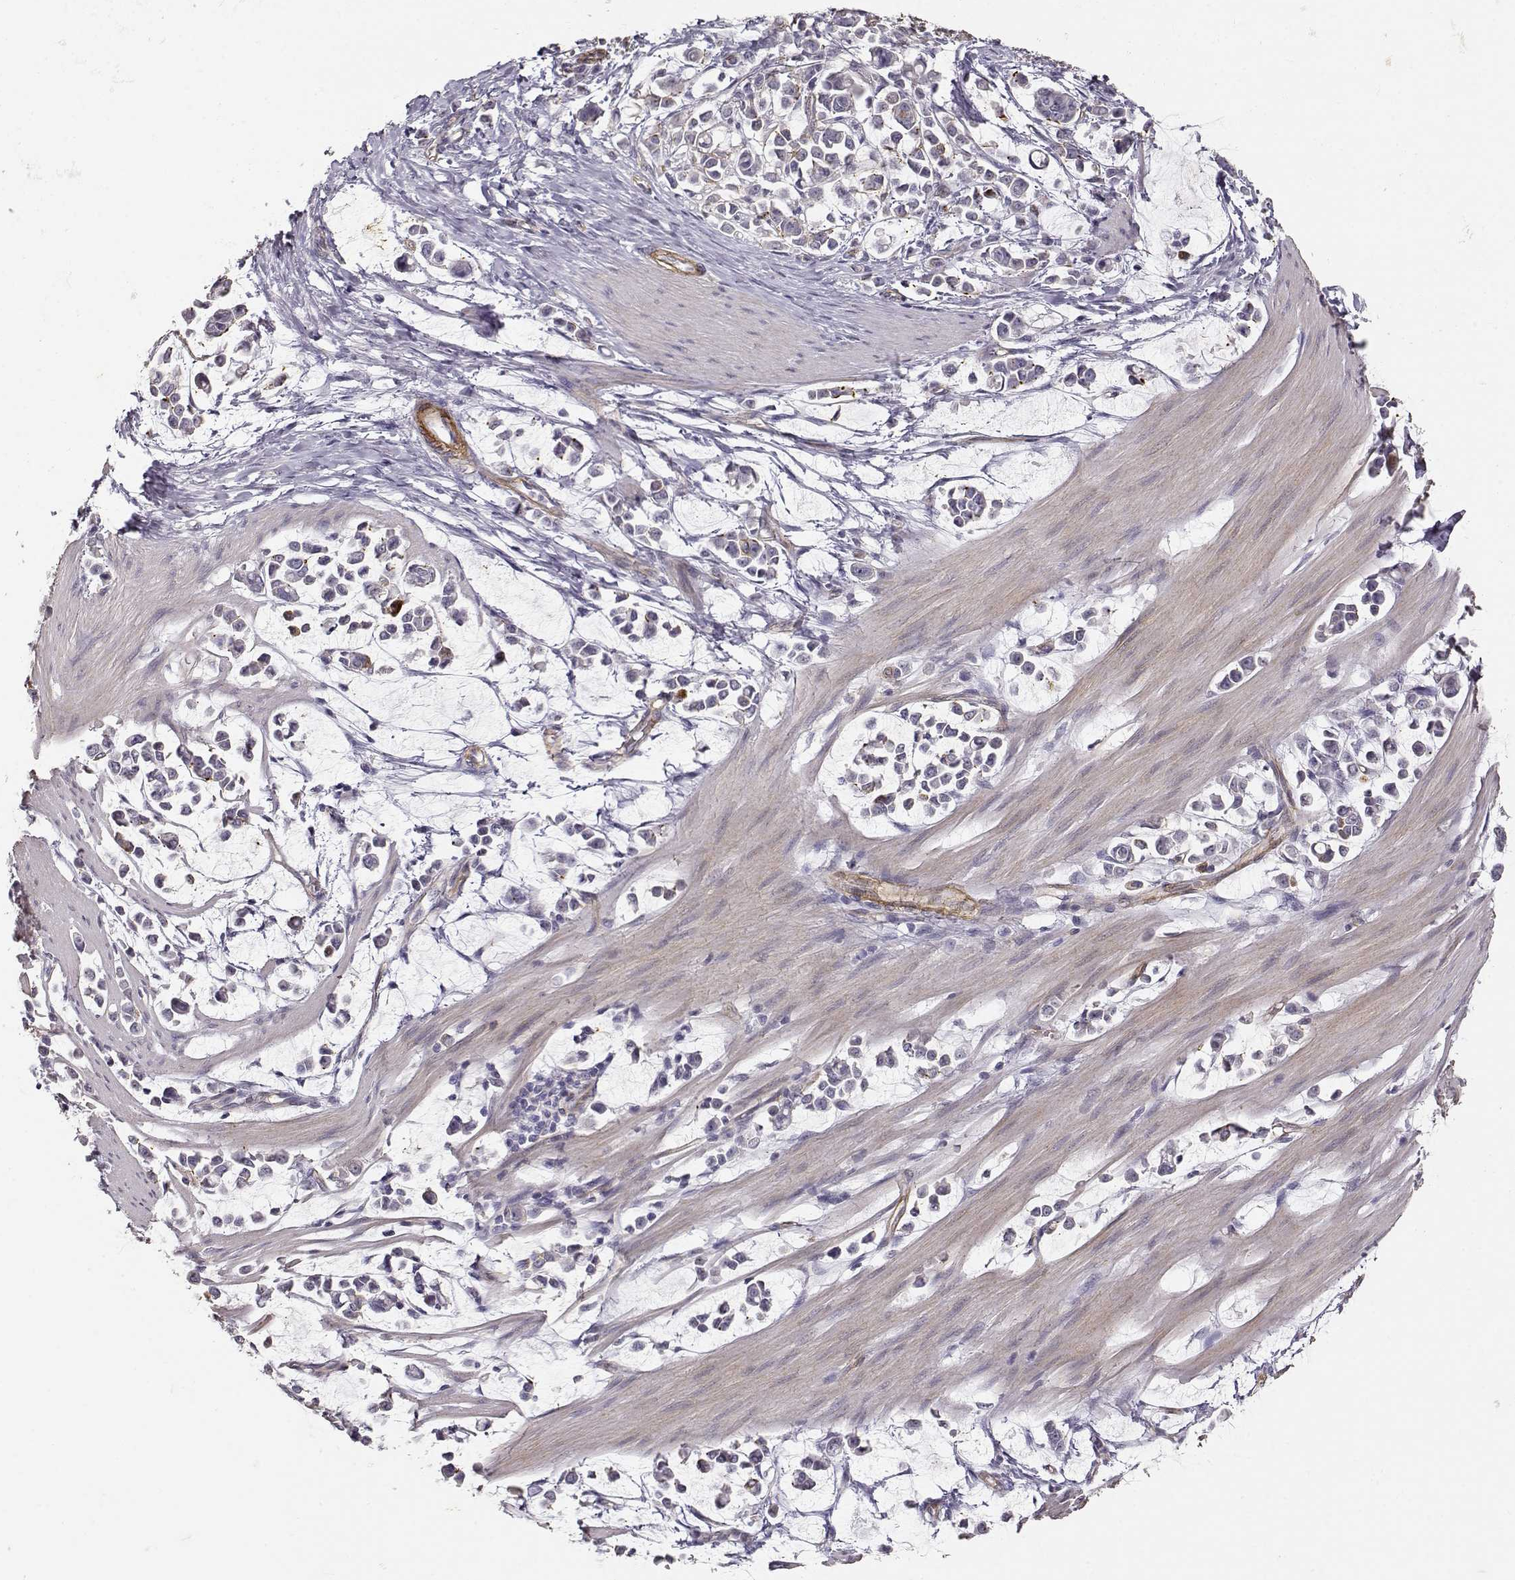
{"staining": {"intensity": "negative", "quantity": "none", "location": "none"}, "tissue": "stomach cancer", "cell_type": "Tumor cells", "image_type": "cancer", "snomed": [{"axis": "morphology", "description": "Adenocarcinoma, NOS"}, {"axis": "topography", "description": "Stomach"}], "caption": "A micrograph of human adenocarcinoma (stomach) is negative for staining in tumor cells.", "gene": "LAMA5", "patient": {"sex": "male", "age": 82}}